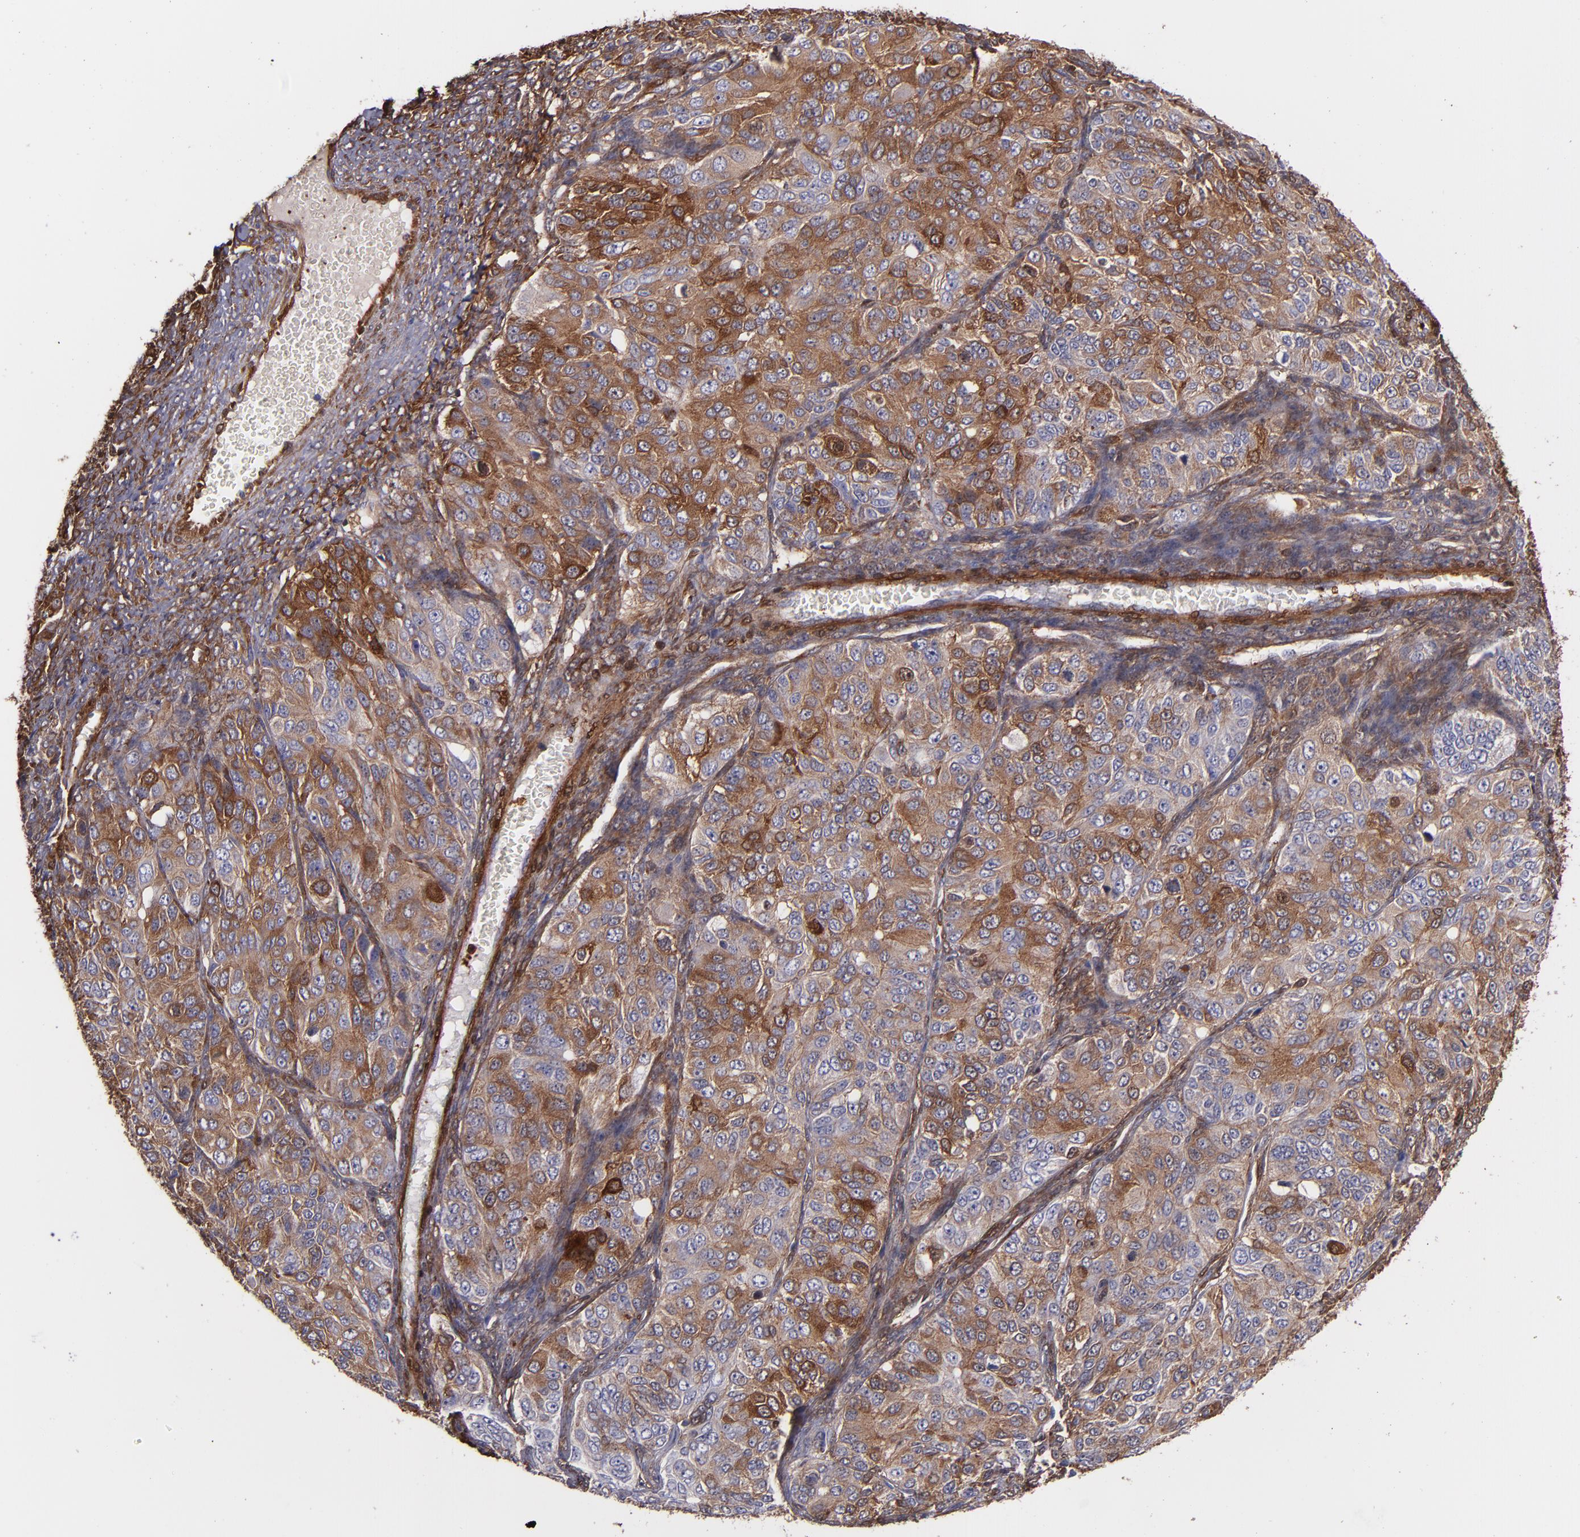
{"staining": {"intensity": "moderate", "quantity": ">75%", "location": "cytoplasmic/membranous"}, "tissue": "ovarian cancer", "cell_type": "Tumor cells", "image_type": "cancer", "snomed": [{"axis": "morphology", "description": "Carcinoma, endometroid"}, {"axis": "topography", "description": "Ovary"}], "caption": "Immunohistochemistry of ovarian endometroid carcinoma shows medium levels of moderate cytoplasmic/membranous positivity in approximately >75% of tumor cells.", "gene": "VCL", "patient": {"sex": "female", "age": 51}}